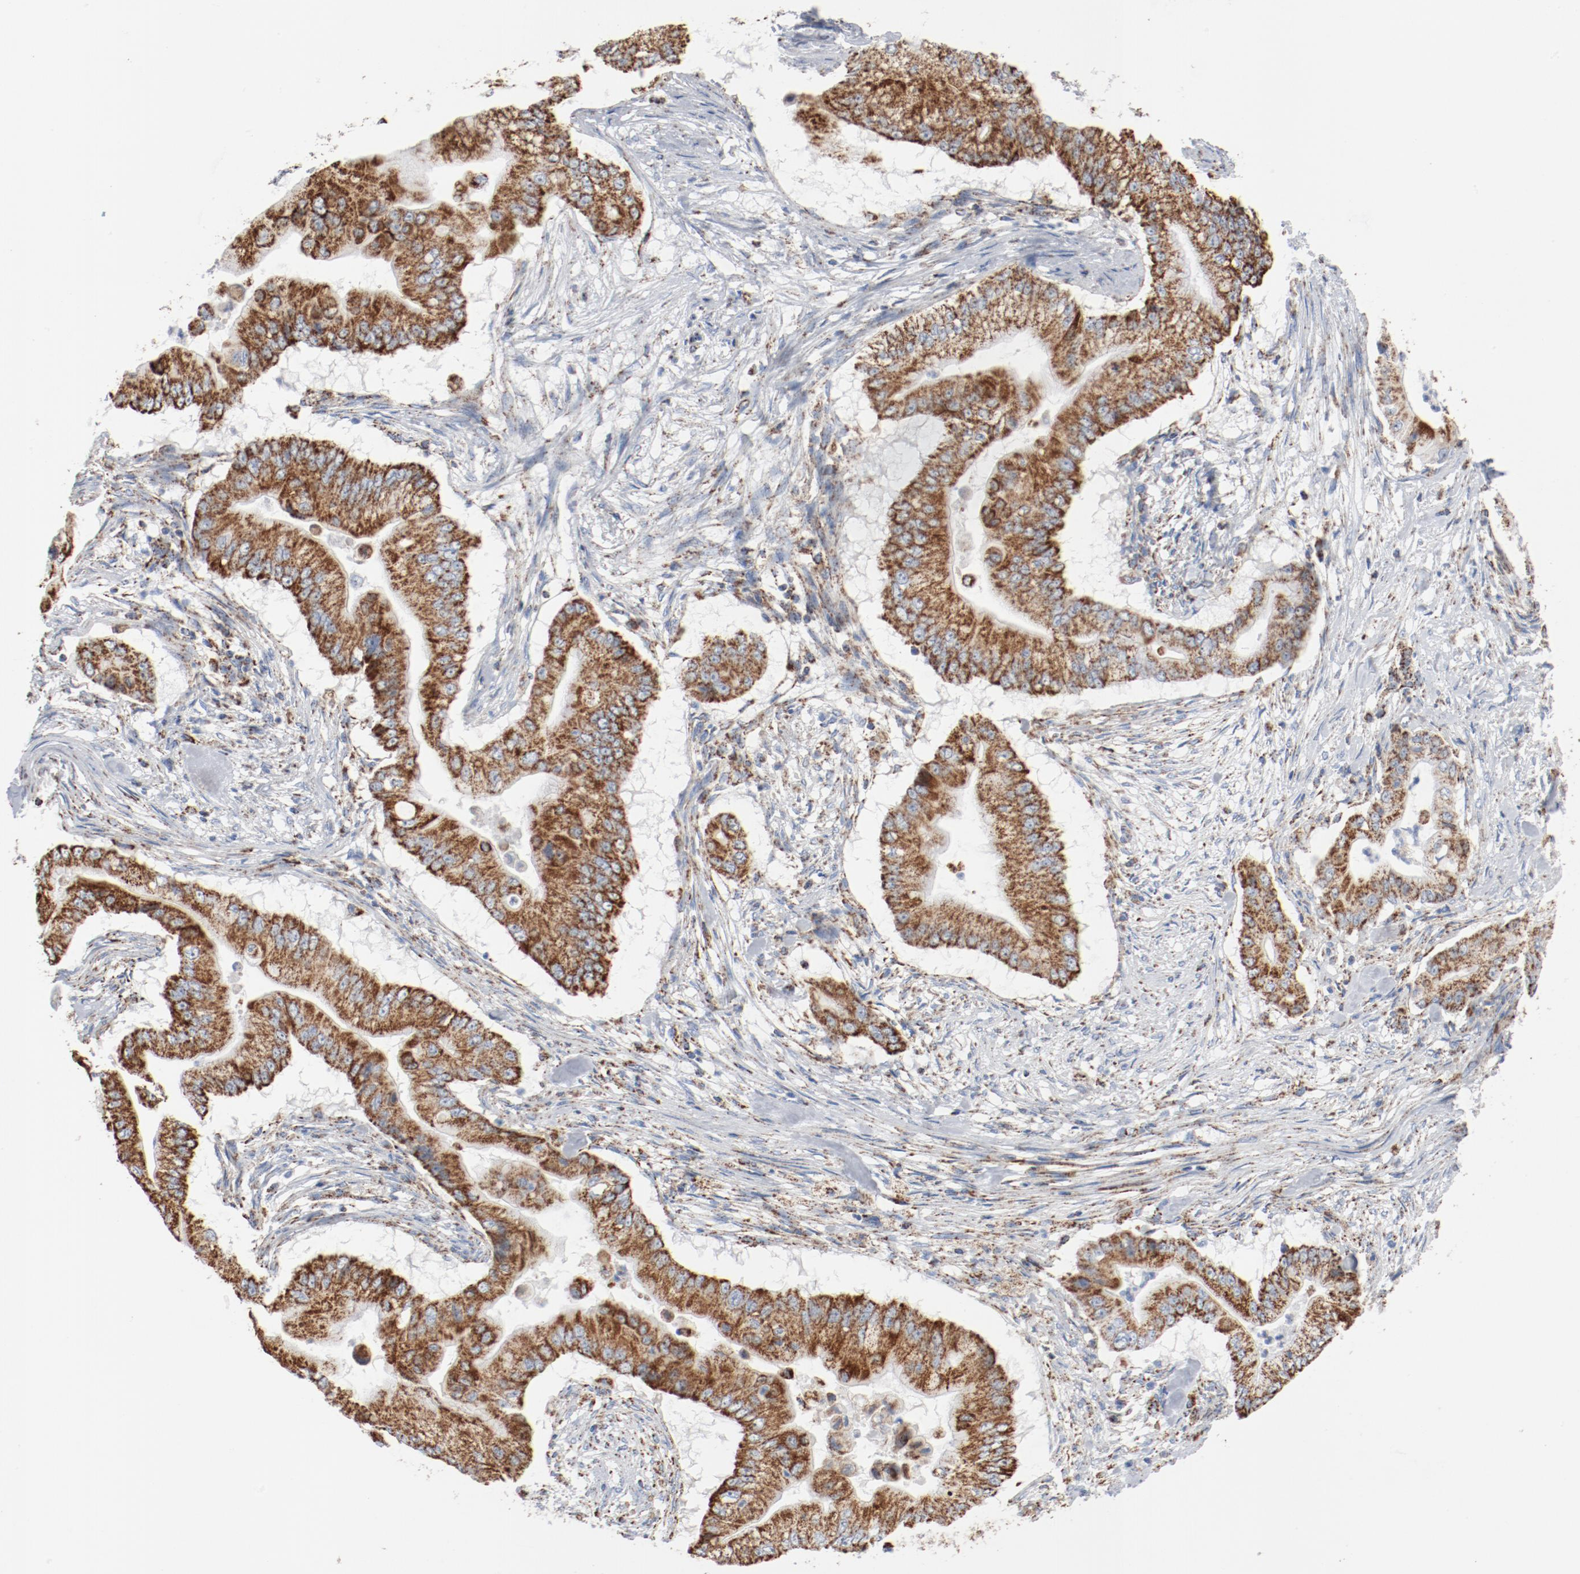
{"staining": {"intensity": "strong", "quantity": ">75%", "location": "cytoplasmic/membranous"}, "tissue": "pancreatic cancer", "cell_type": "Tumor cells", "image_type": "cancer", "snomed": [{"axis": "morphology", "description": "Adenocarcinoma, NOS"}, {"axis": "topography", "description": "Pancreas"}], "caption": "A brown stain labels strong cytoplasmic/membranous expression of a protein in human pancreatic adenocarcinoma tumor cells.", "gene": "NDUFB8", "patient": {"sex": "male", "age": 62}}